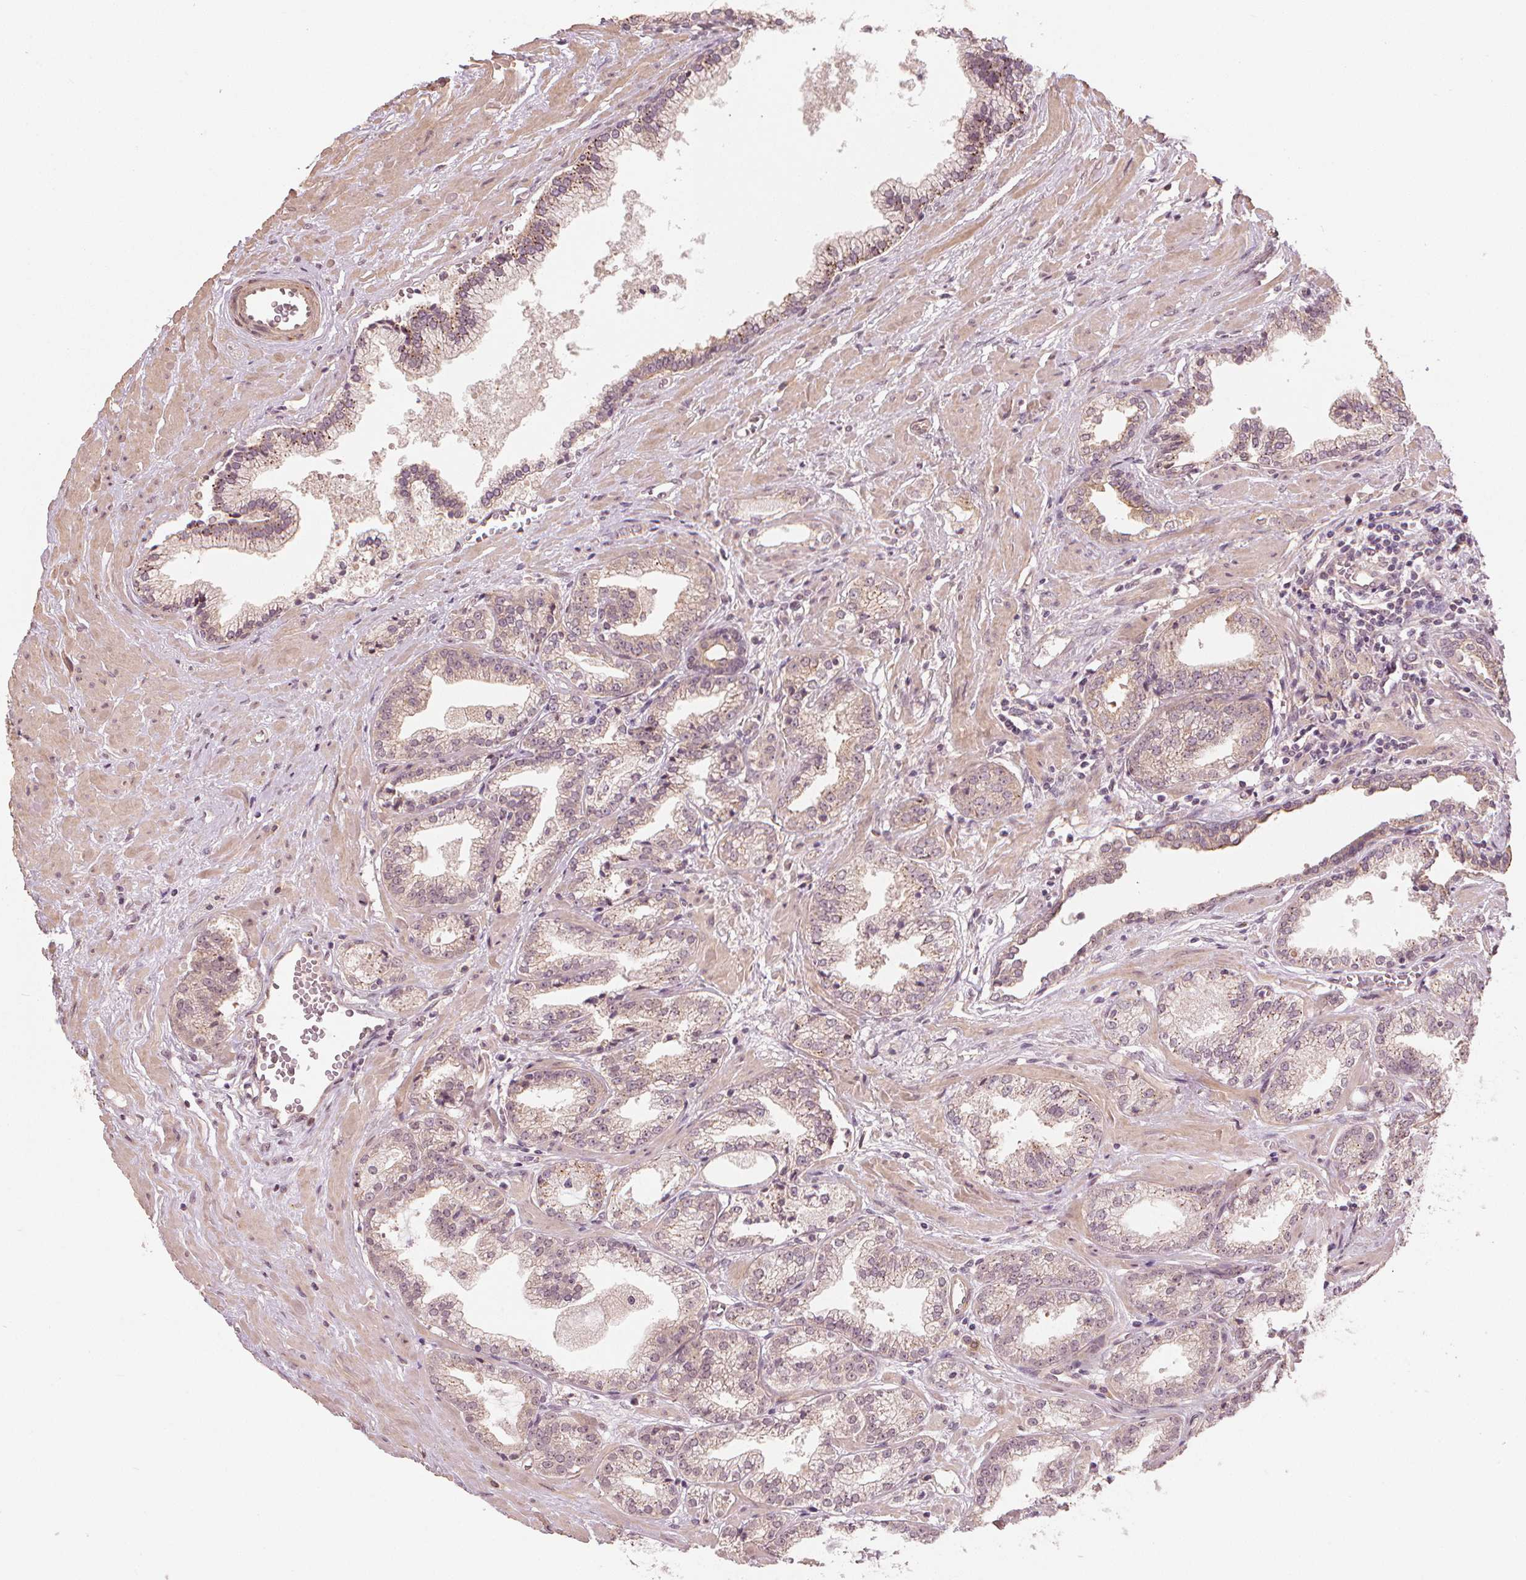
{"staining": {"intensity": "strong", "quantity": "25%-75%", "location": "cytoplasmic/membranous"}, "tissue": "prostate cancer", "cell_type": "Tumor cells", "image_type": "cancer", "snomed": [{"axis": "morphology", "description": "Adenocarcinoma, Low grade"}, {"axis": "topography", "description": "Prostate"}], "caption": "DAB (3,3'-diaminobenzidine) immunohistochemical staining of adenocarcinoma (low-grade) (prostate) displays strong cytoplasmic/membranous protein positivity in about 25%-75% of tumor cells. The protein is stained brown, and the nuclei are stained in blue (DAB IHC with brightfield microscopy, high magnification).", "gene": "CLBA1", "patient": {"sex": "male", "age": 60}}